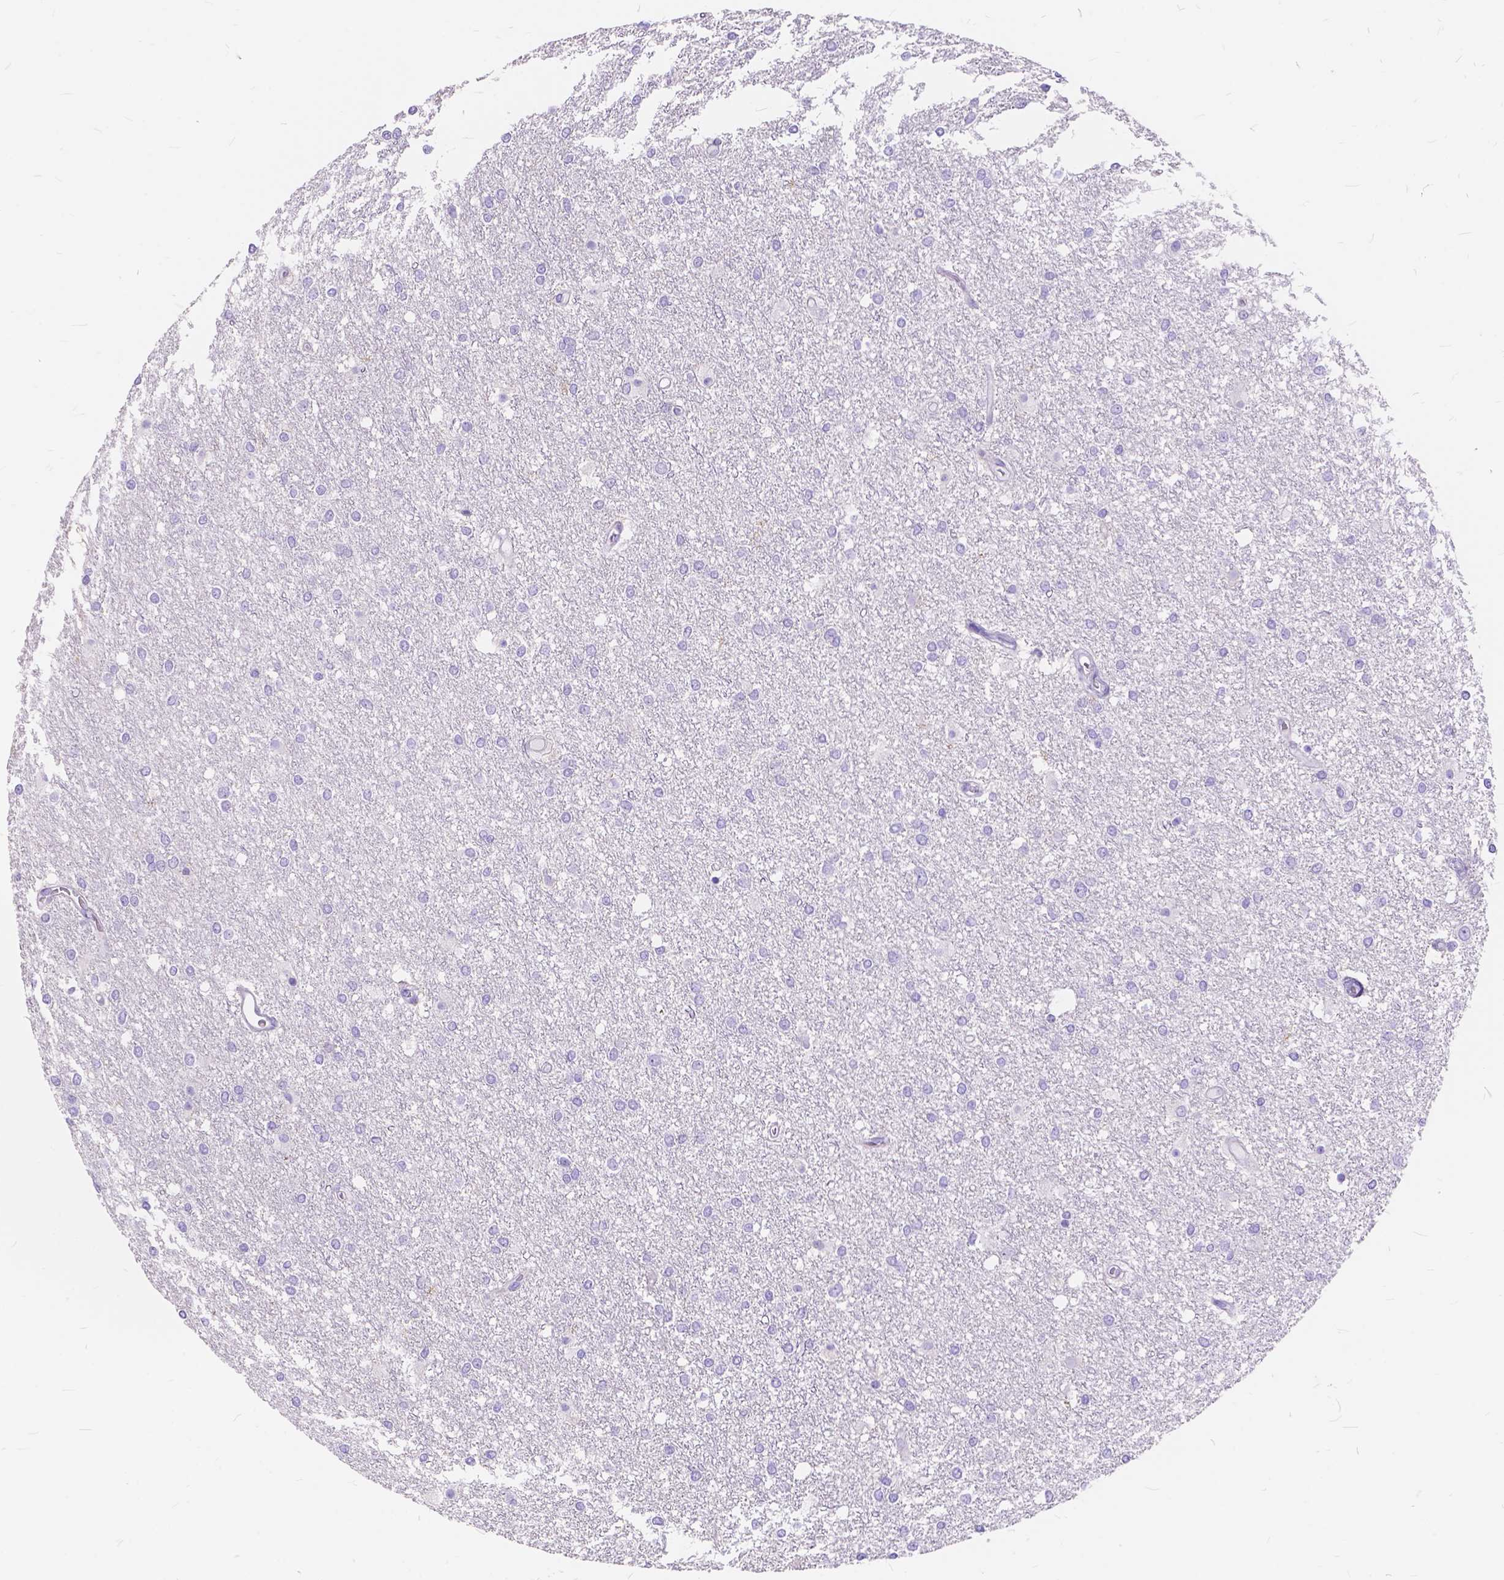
{"staining": {"intensity": "negative", "quantity": "none", "location": "none"}, "tissue": "glioma", "cell_type": "Tumor cells", "image_type": "cancer", "snomed": [{"axis": "morphology", "description": "Glioma, malignant, High grade"}, {"axis": "topography", "description": "Brain"}], "caption": "High power microscopy histopathology image of an immunohistochemistry (IHC) image of high-grade glioma (malignant), revealing no significant expression in tumor cells.", "gene": "FOXL2", "patient": {"sex": "female", "age": 61}}